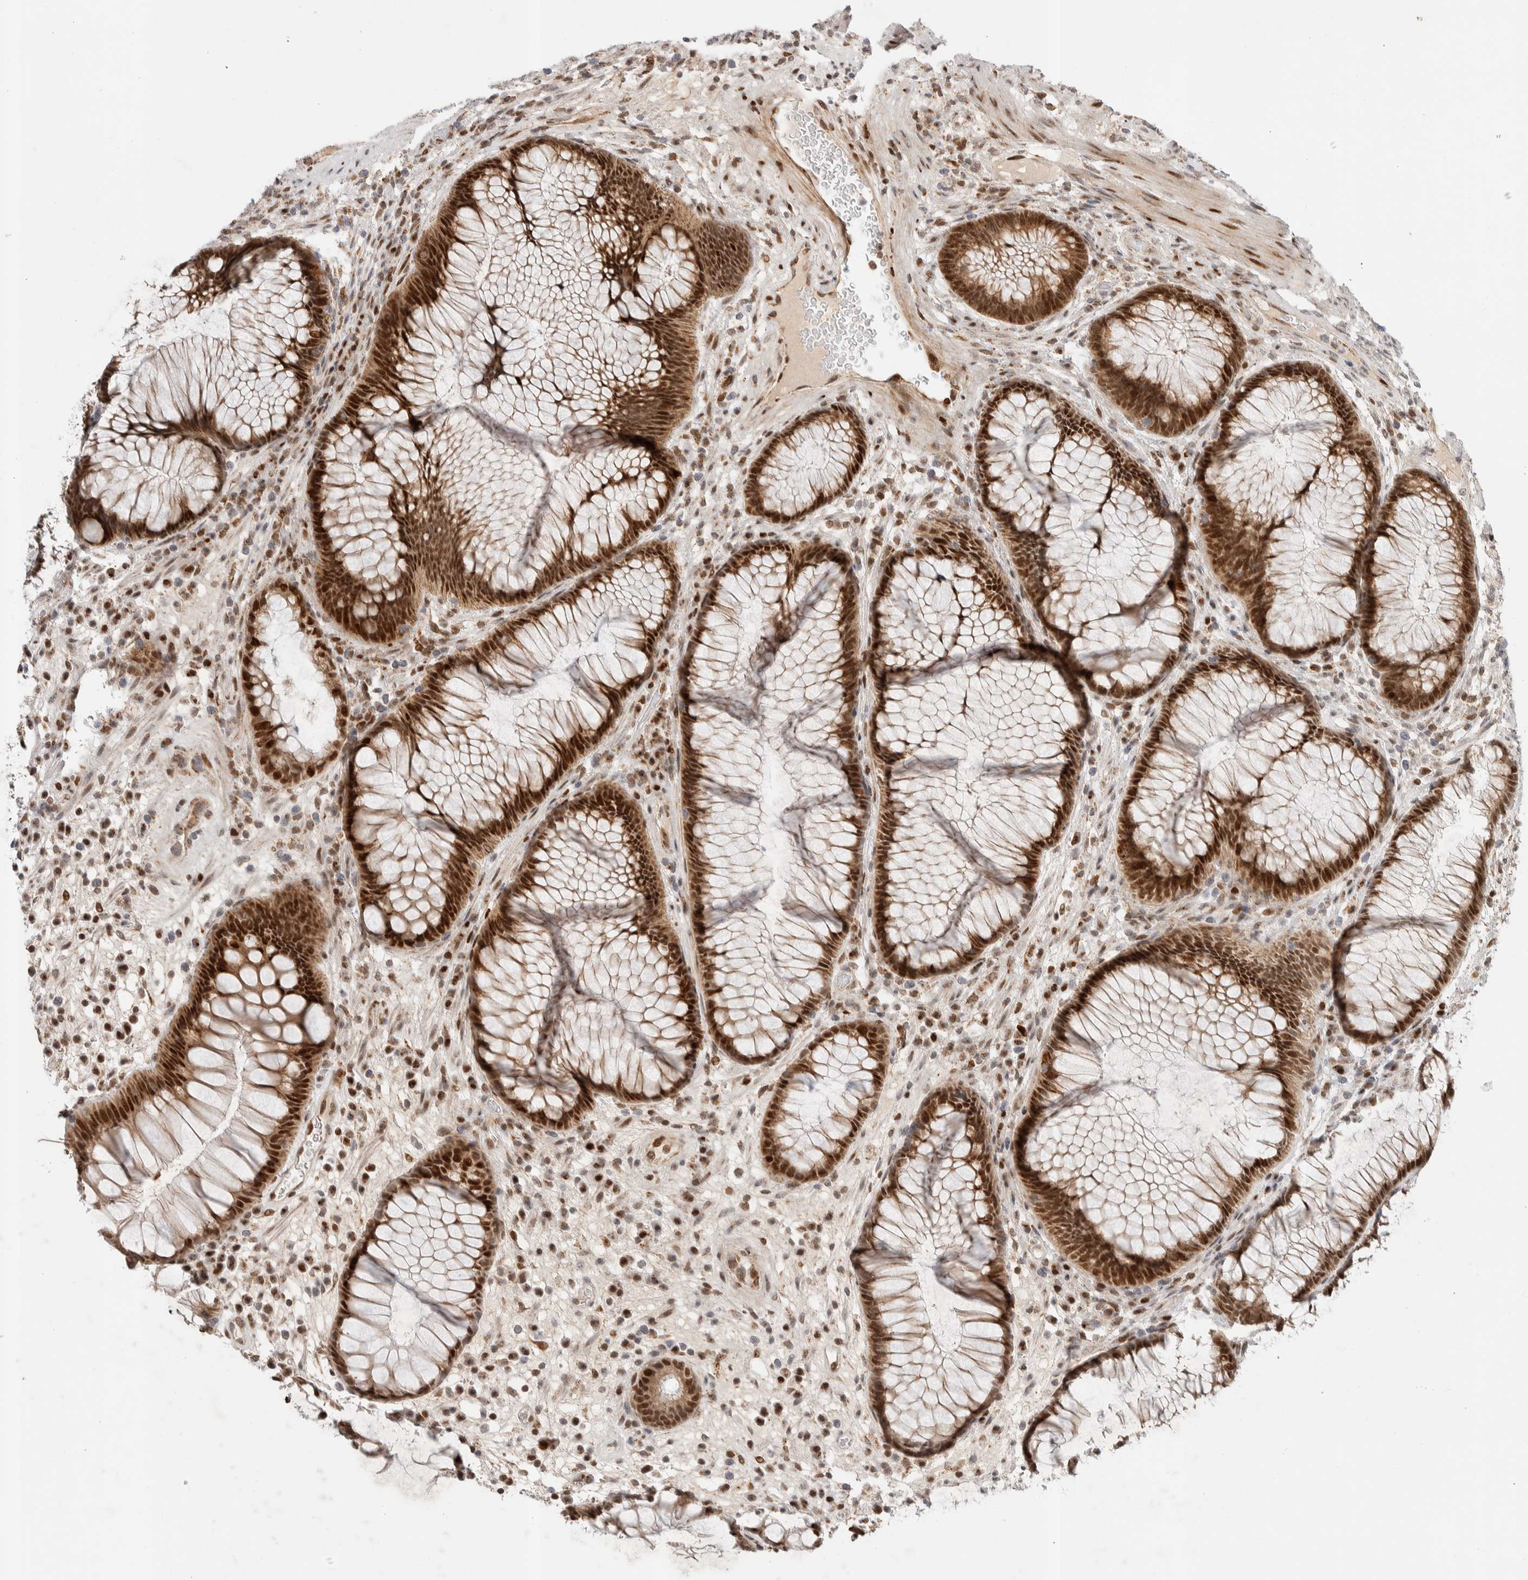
{"staining": {"intensity": "strong", "quantity": ">75%", "location": "cytoplasmic/membranous,nuclear"}, "tissue": "rectum", "cell_type": "Glandular cells", "image_type": "normal", "snomed": [{"axis": "morphology", "description": "Normal tissue, NOS"}, {"axis": "topography", "description": "Rectum"}], "caption": "Glandular cells display high levels of strong cytoplasmic/membranous,nuclear expression in about >75% of cells in unremarkable rectum.", "gene": "TSPAN32", "patient": {"sex": "male", "age": 51}}